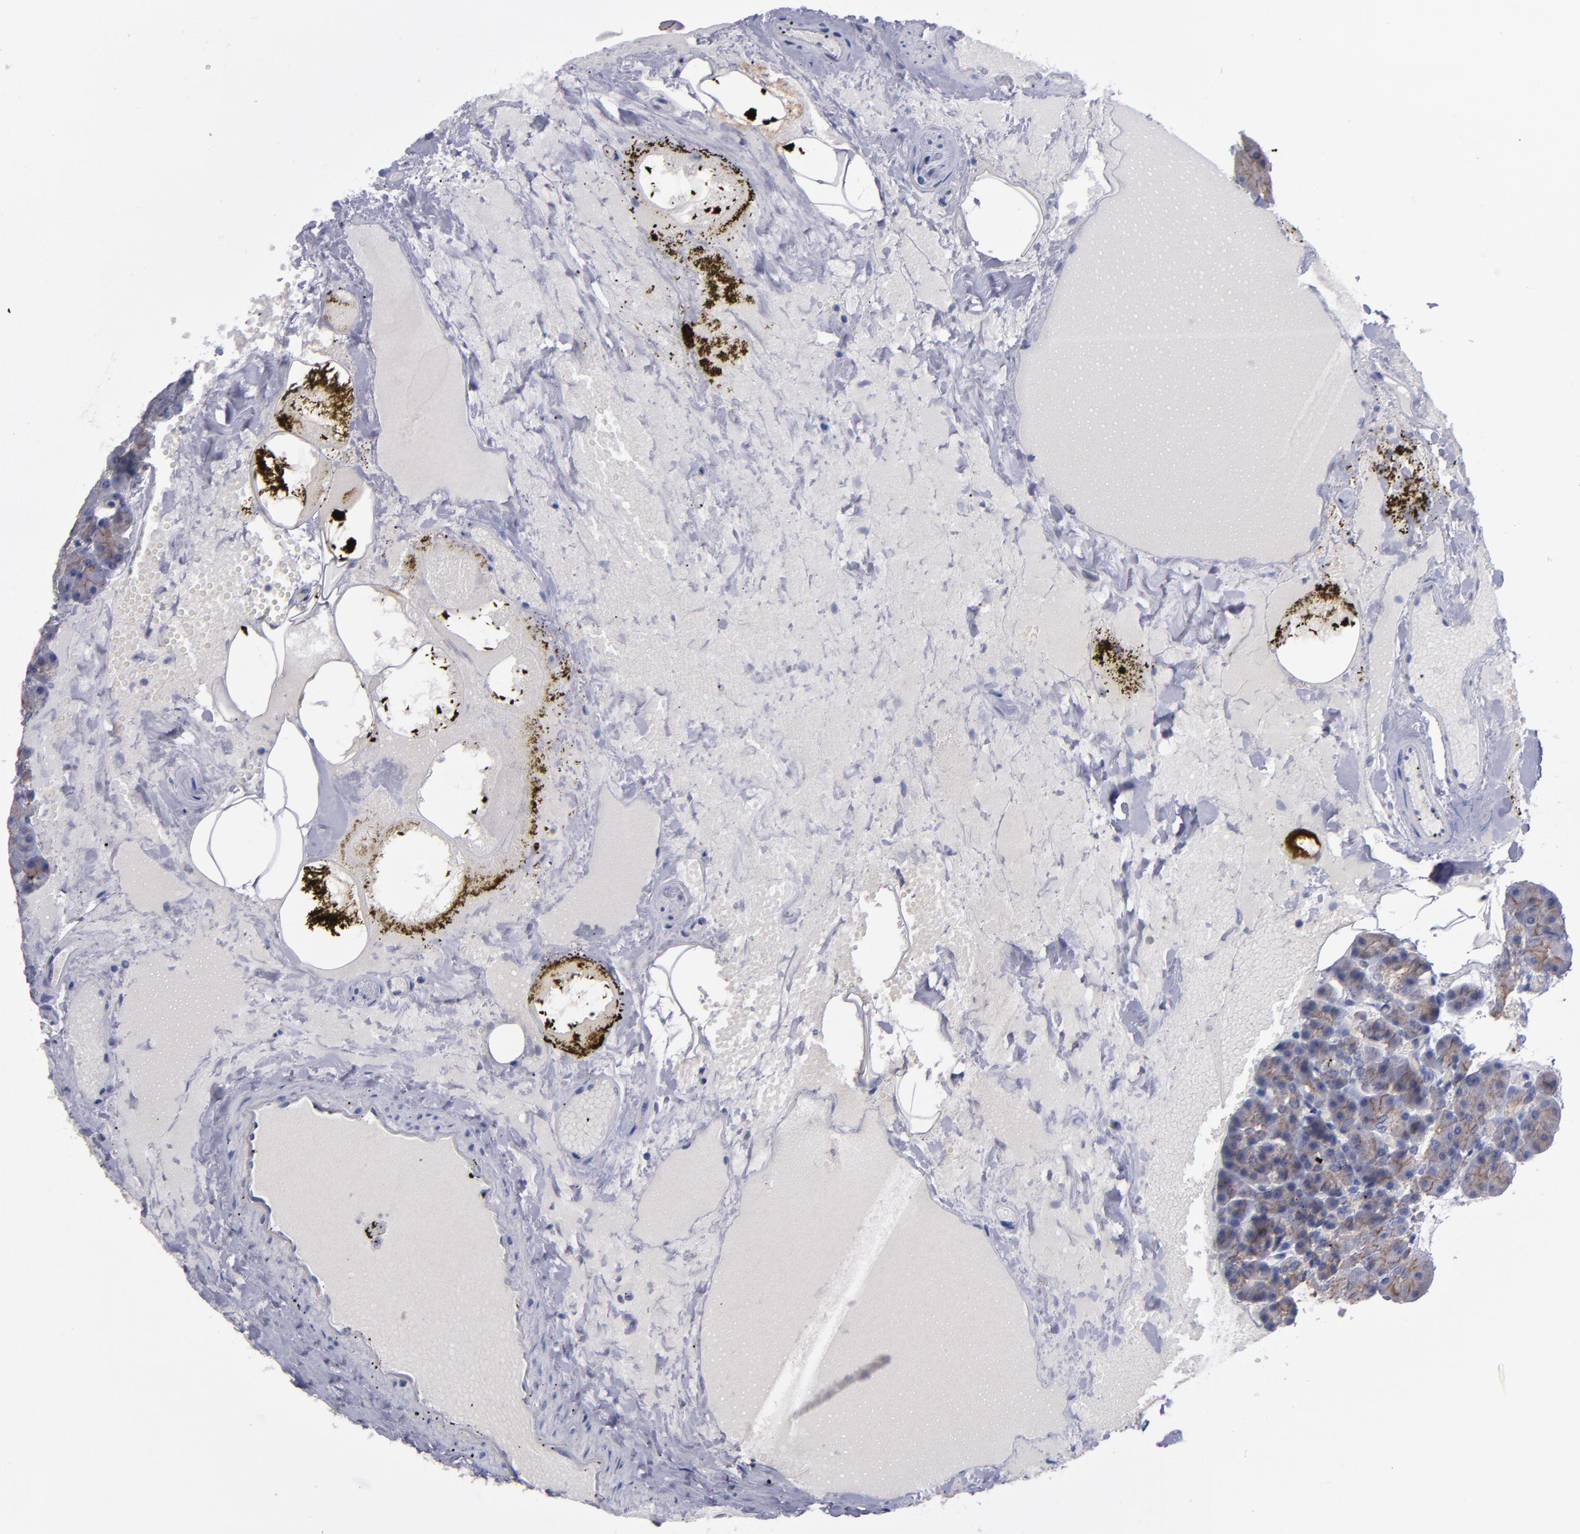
{"staining": {"intensity": "weak", "quantity": ">75%", "location": "cytoplasmic/membranous"}, "tissue": "pancreas", "cell_type": "Exocrine glandular cells", "image_type": "normal", "snomed": [{"axis": "morphology", "description": "Normal tissue, NOS"}, {"axis": "topography", "description": "Pancreas"}], "caption": "IHC of unremarkable pancreas displays low levels of weak cytoplasmic/membranous expression in about >75% of exocrine glandular cells.", "gene": "CDH3", "patient": {"sex": "female", "age": 35}}